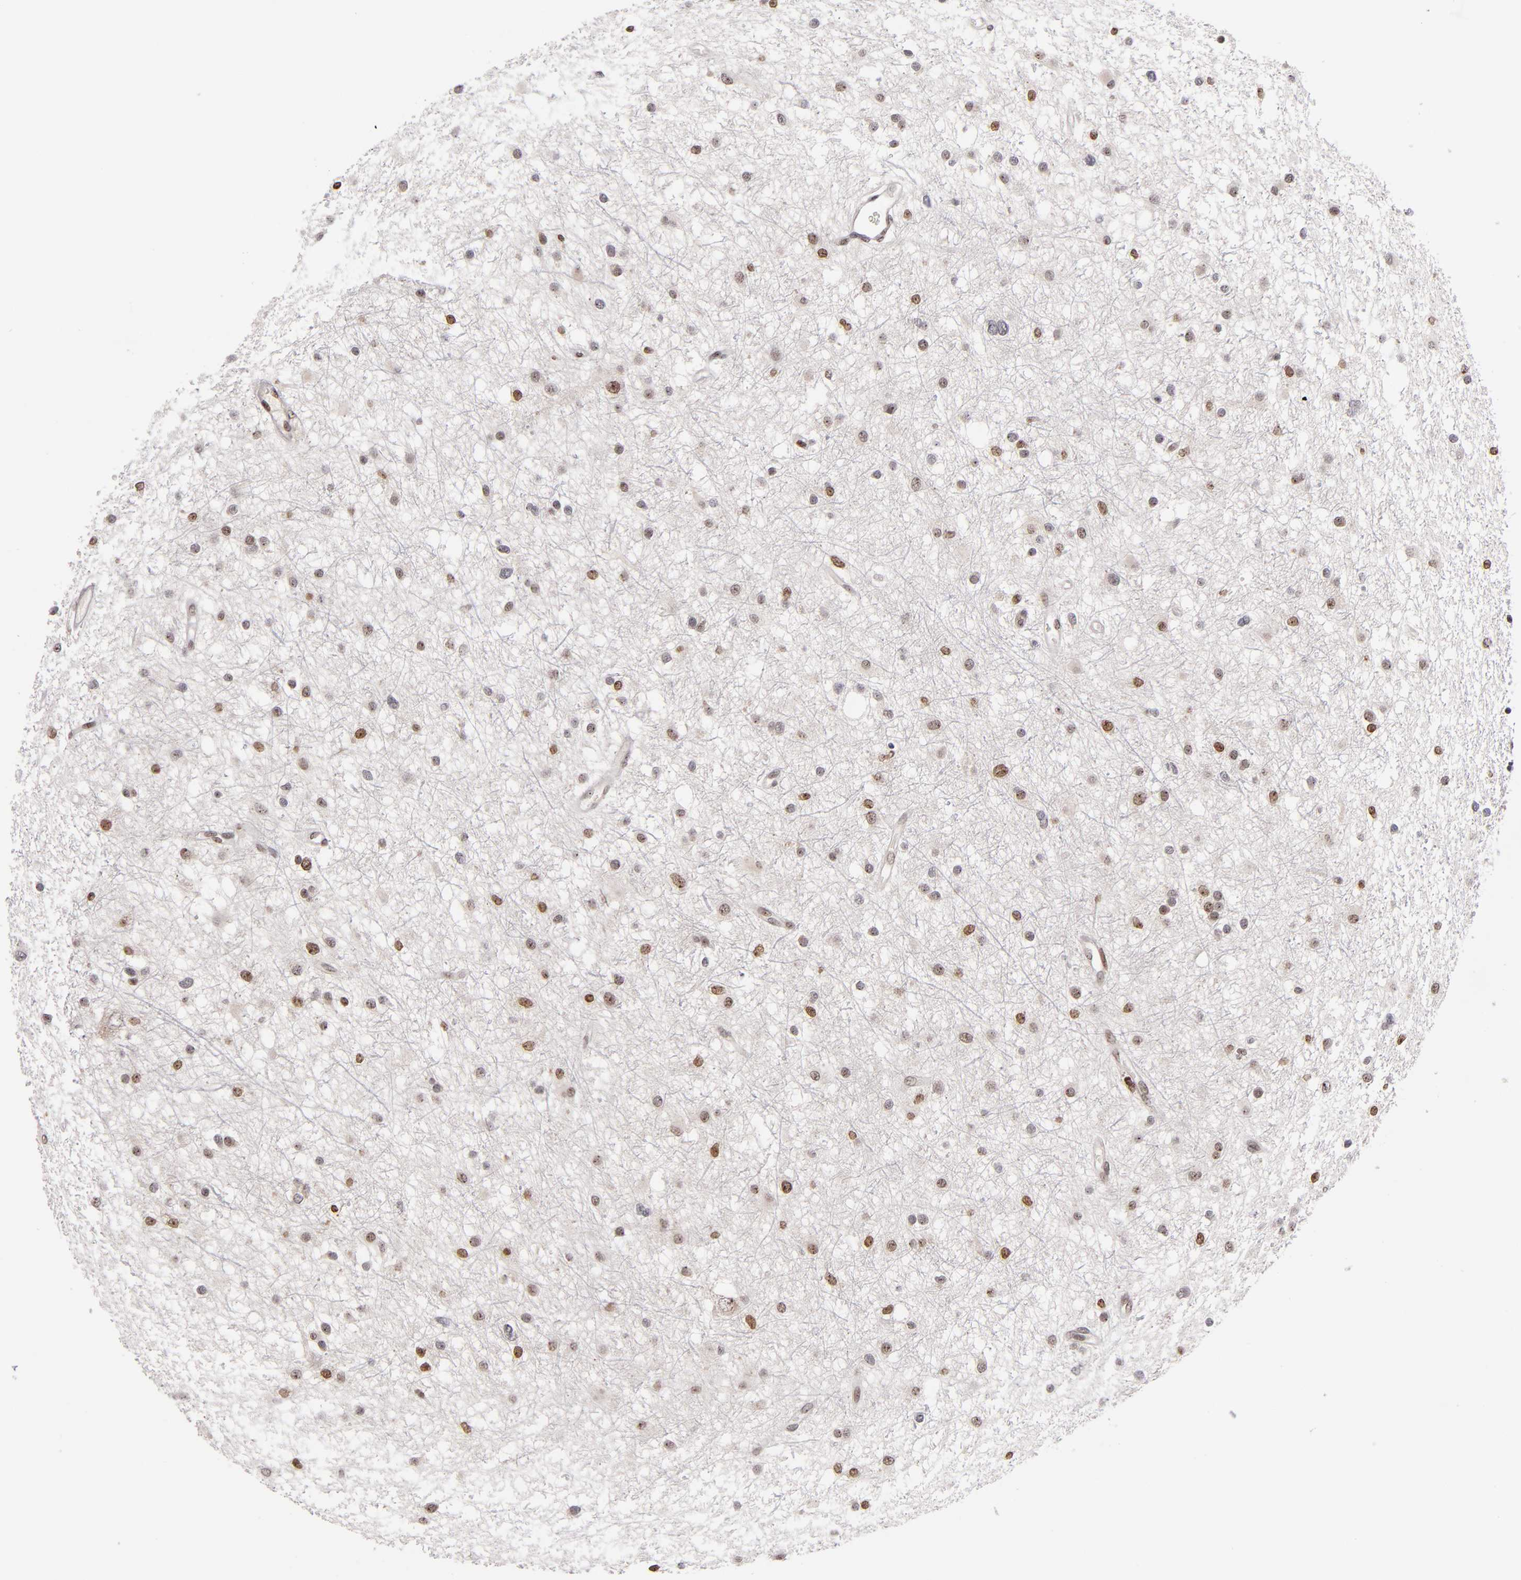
{"staining": {"intensity": "moderate", "quantity": "25%-75%", "location": "nuclear"}, "tissue": "glioma", "cell_type": "Tumor cells", "image_type": "cancer", "snomed": [{"axis": "morphology", "description": "Glioma, malignant, Low grade"}, {"axis": "topography", "description": "Brain"}], "caption": "Immunohistochemistry (DAB) staining of human glioma exhibits moderate nuclear protein positivity in approximately 25%-75% of tumor cells. Ihc stains the protein in brown and the nuclei are stained blue.", "gene": "PCNX4", "patient": {"sex": "female", "age": 36}}